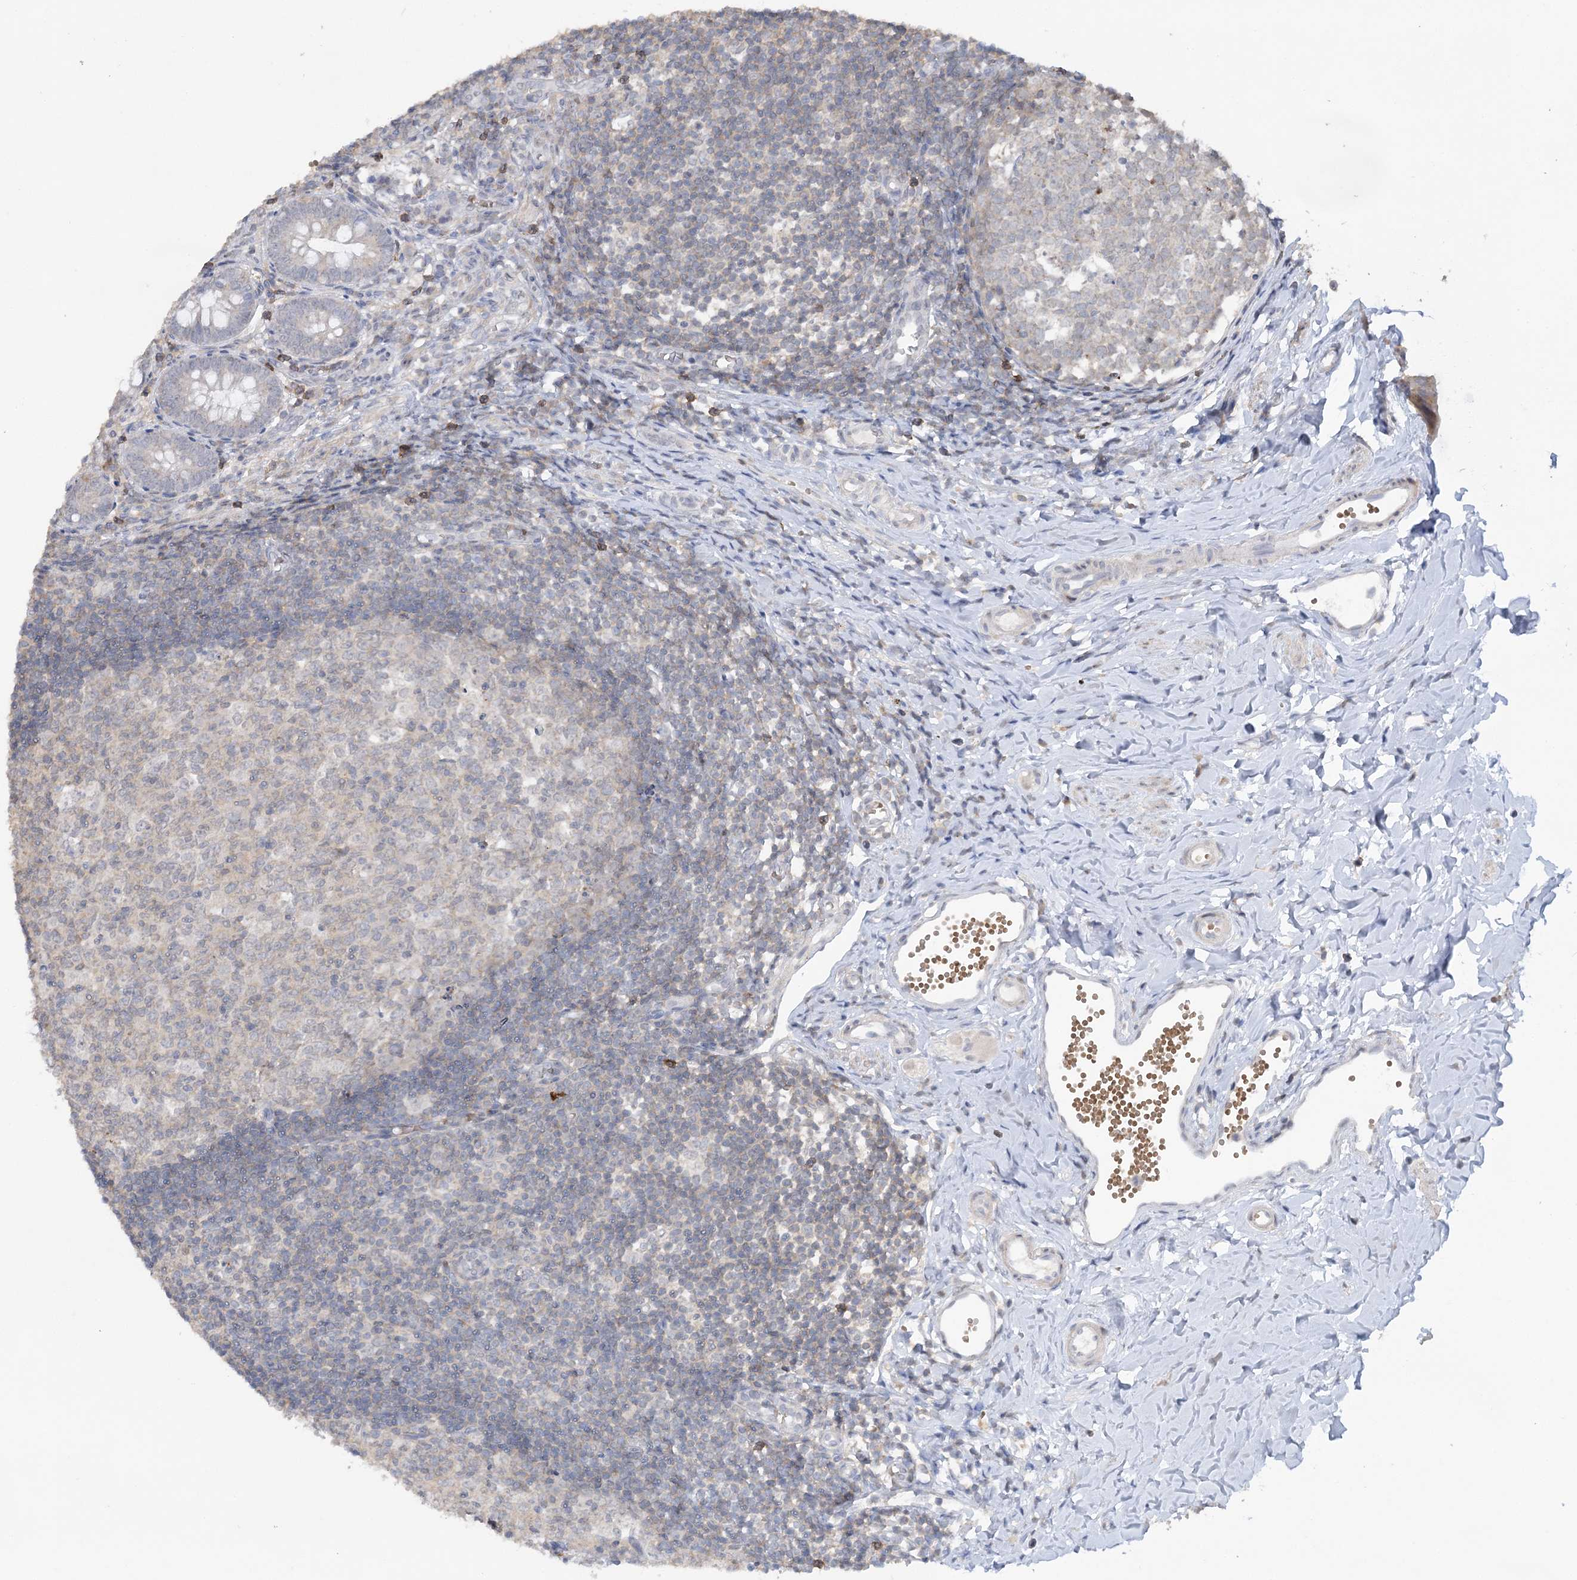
{"staining": {"intensity": "negative", "quantity": "none", "location": "none"}, "tissue": "appendix", "cell_type": "Glandular cells", "image_type": "normal", "snomed": [{"axis": "morphology", "description": "Normal tissue, NOS"}, {"axis": "topography", "description": "Appendix"}], "caption": "This is an IHC image of benign human appendix. There is no positivity in glandular cells.", "gene": "TRAF3IP1", "patient": {"sex": "male", "age": 14}}